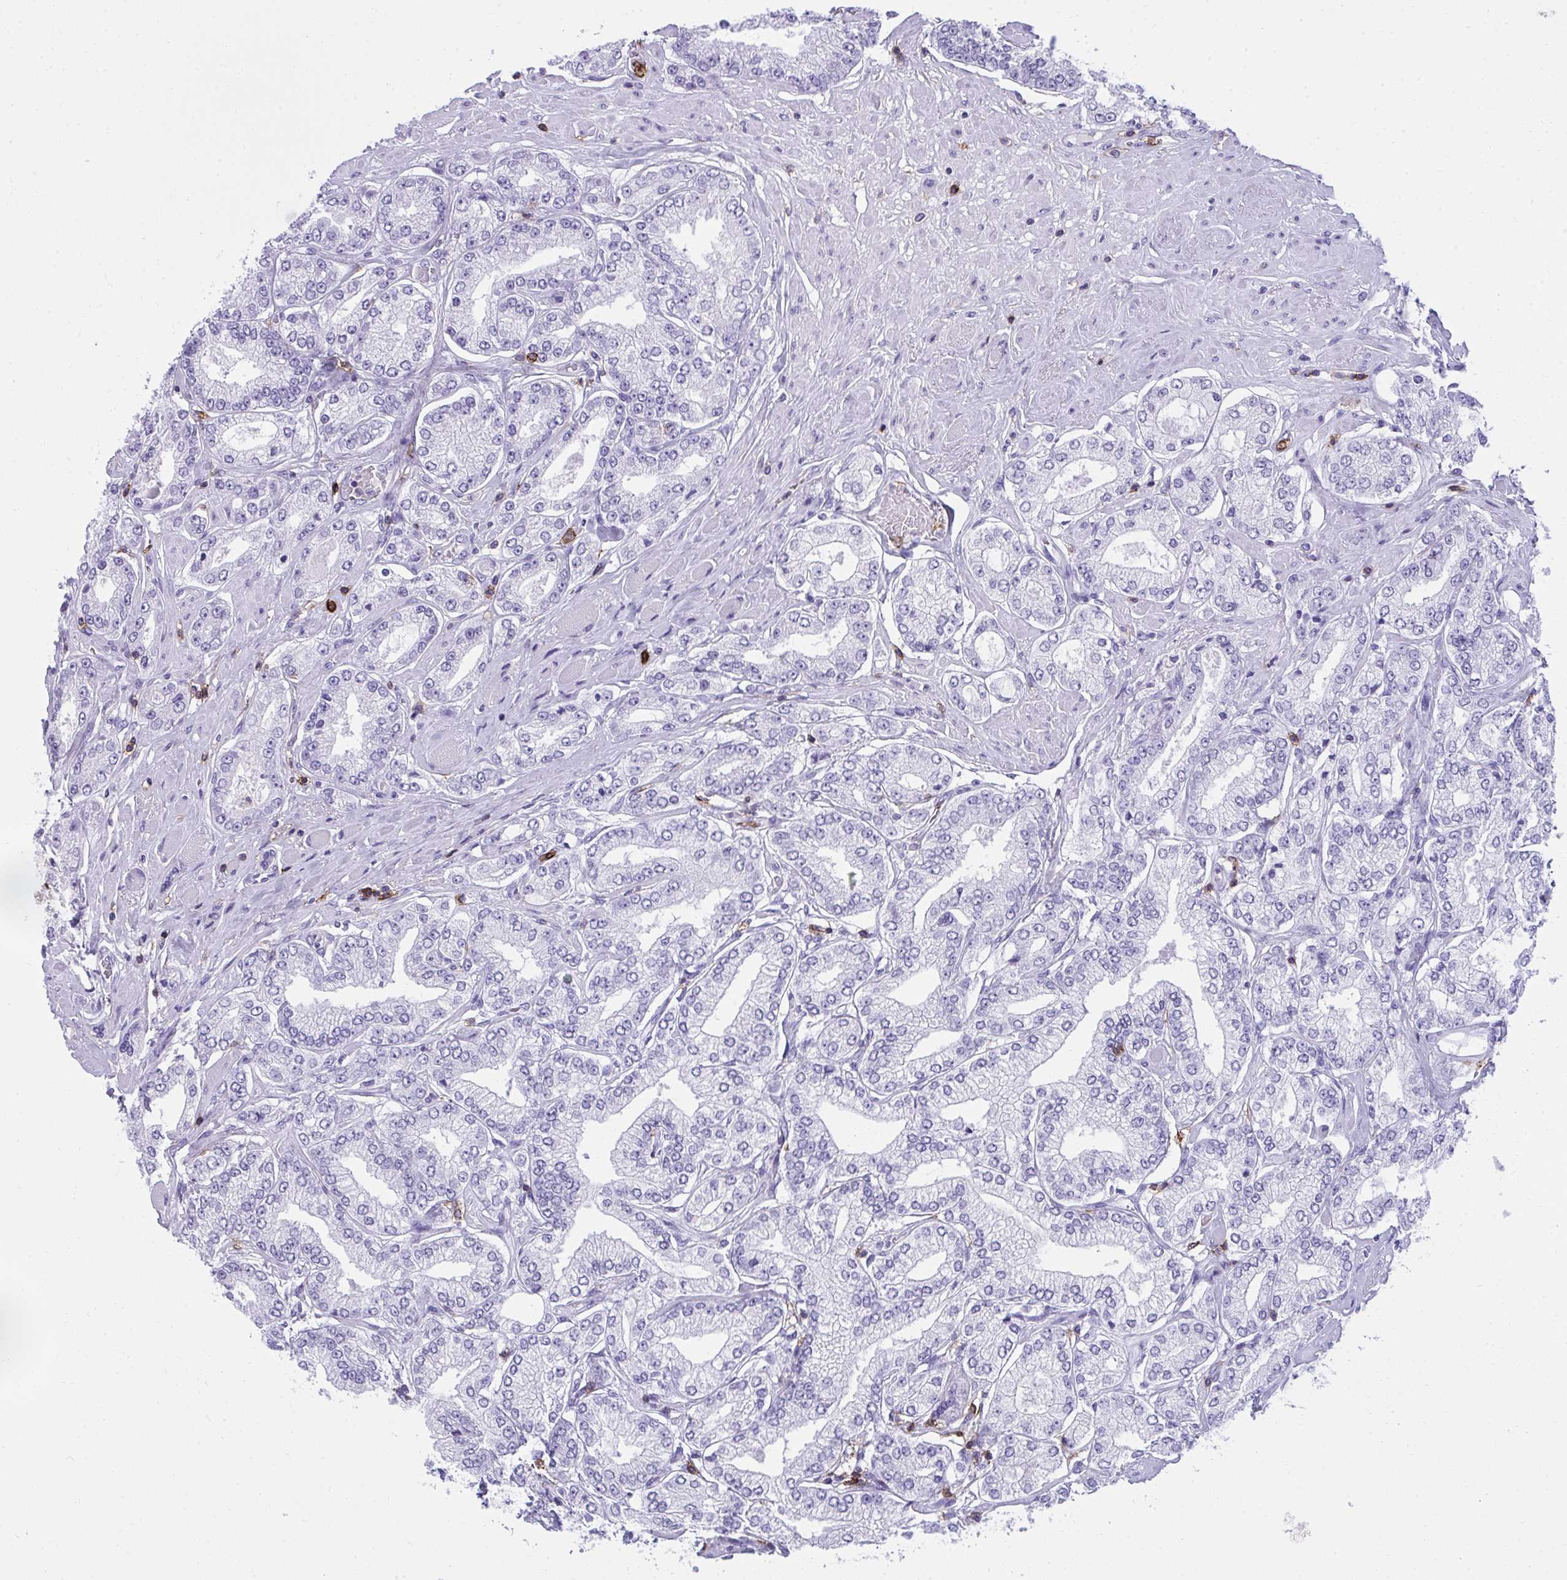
{"staining": {"intensity": "negative", "quantity": "none", "location": "none"}, "tissue": "prostate cancer", "cell_type": "Tumor cells", "image_type": "cancer", "snomed": [{"axis": "morphology", "description": "Adenocarcinoma, High grade"}, {"axis": "topography", "description": "Prostate"}], "caption": "Immunohistochemistry of prostate cancer exhibits no expression in tumor cells.", "gene": "SPN", "patient": {"sex": "male", "age": 68}}